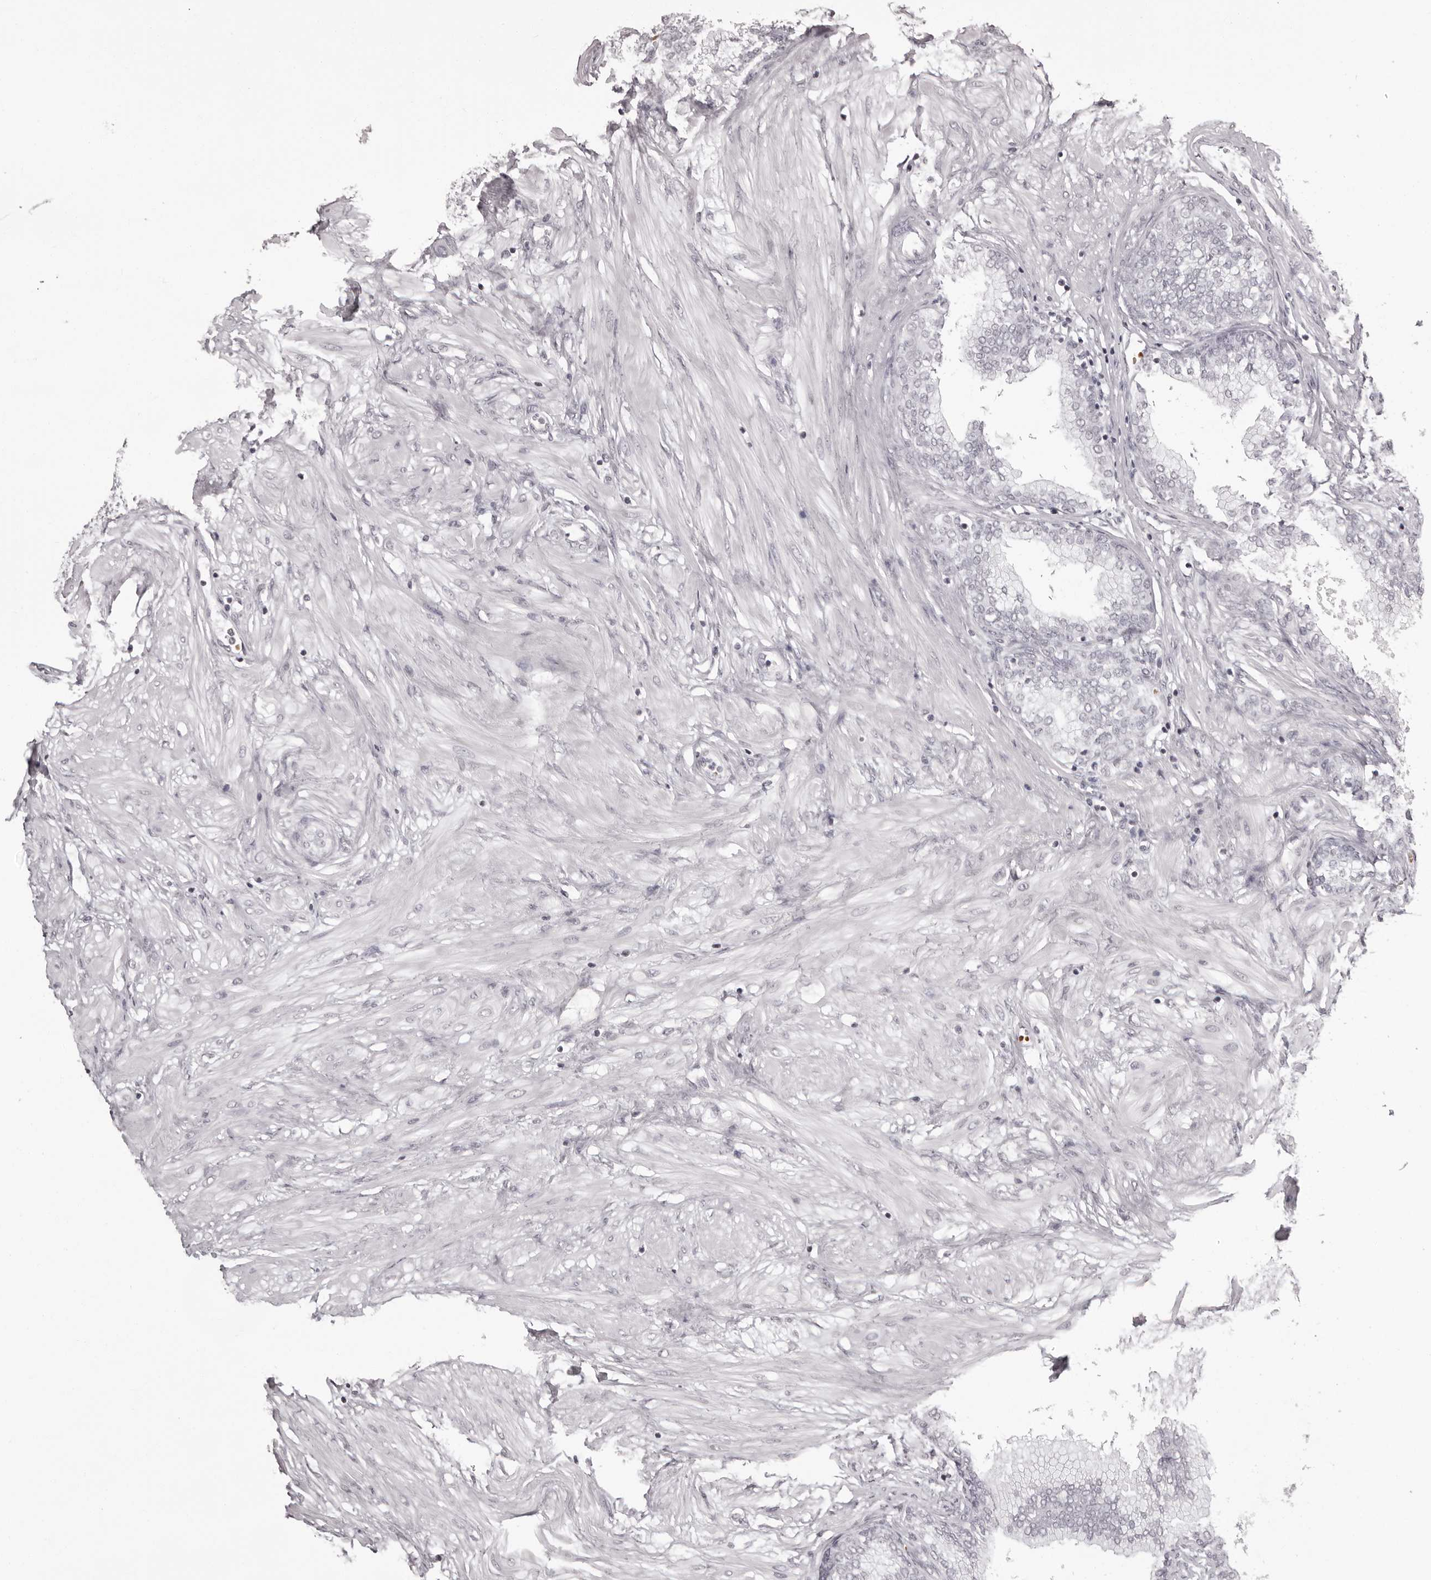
{"staining": {"intensity": "negative", "quantity": "none", "location": "none"}, "tissue": "prostate", "cell_type": "Glandular cells", "image_type": "normal", "snomed": [{"axis": "morphology", "description": "Normal tissue, NOS"}, {"axis": "morphology", "description": "Urothelial carcinoma, Low grade"}, {"axis": "topography", "description": "Urinary bladder"}, {"axis": "topography", "description": "Prostate"}], "caption": "The histopathology image reveals no staining of glandular cells in unremarkable prostate.", "gene": "C8orf74", "patient": {"sex": "male", "age": 60}}